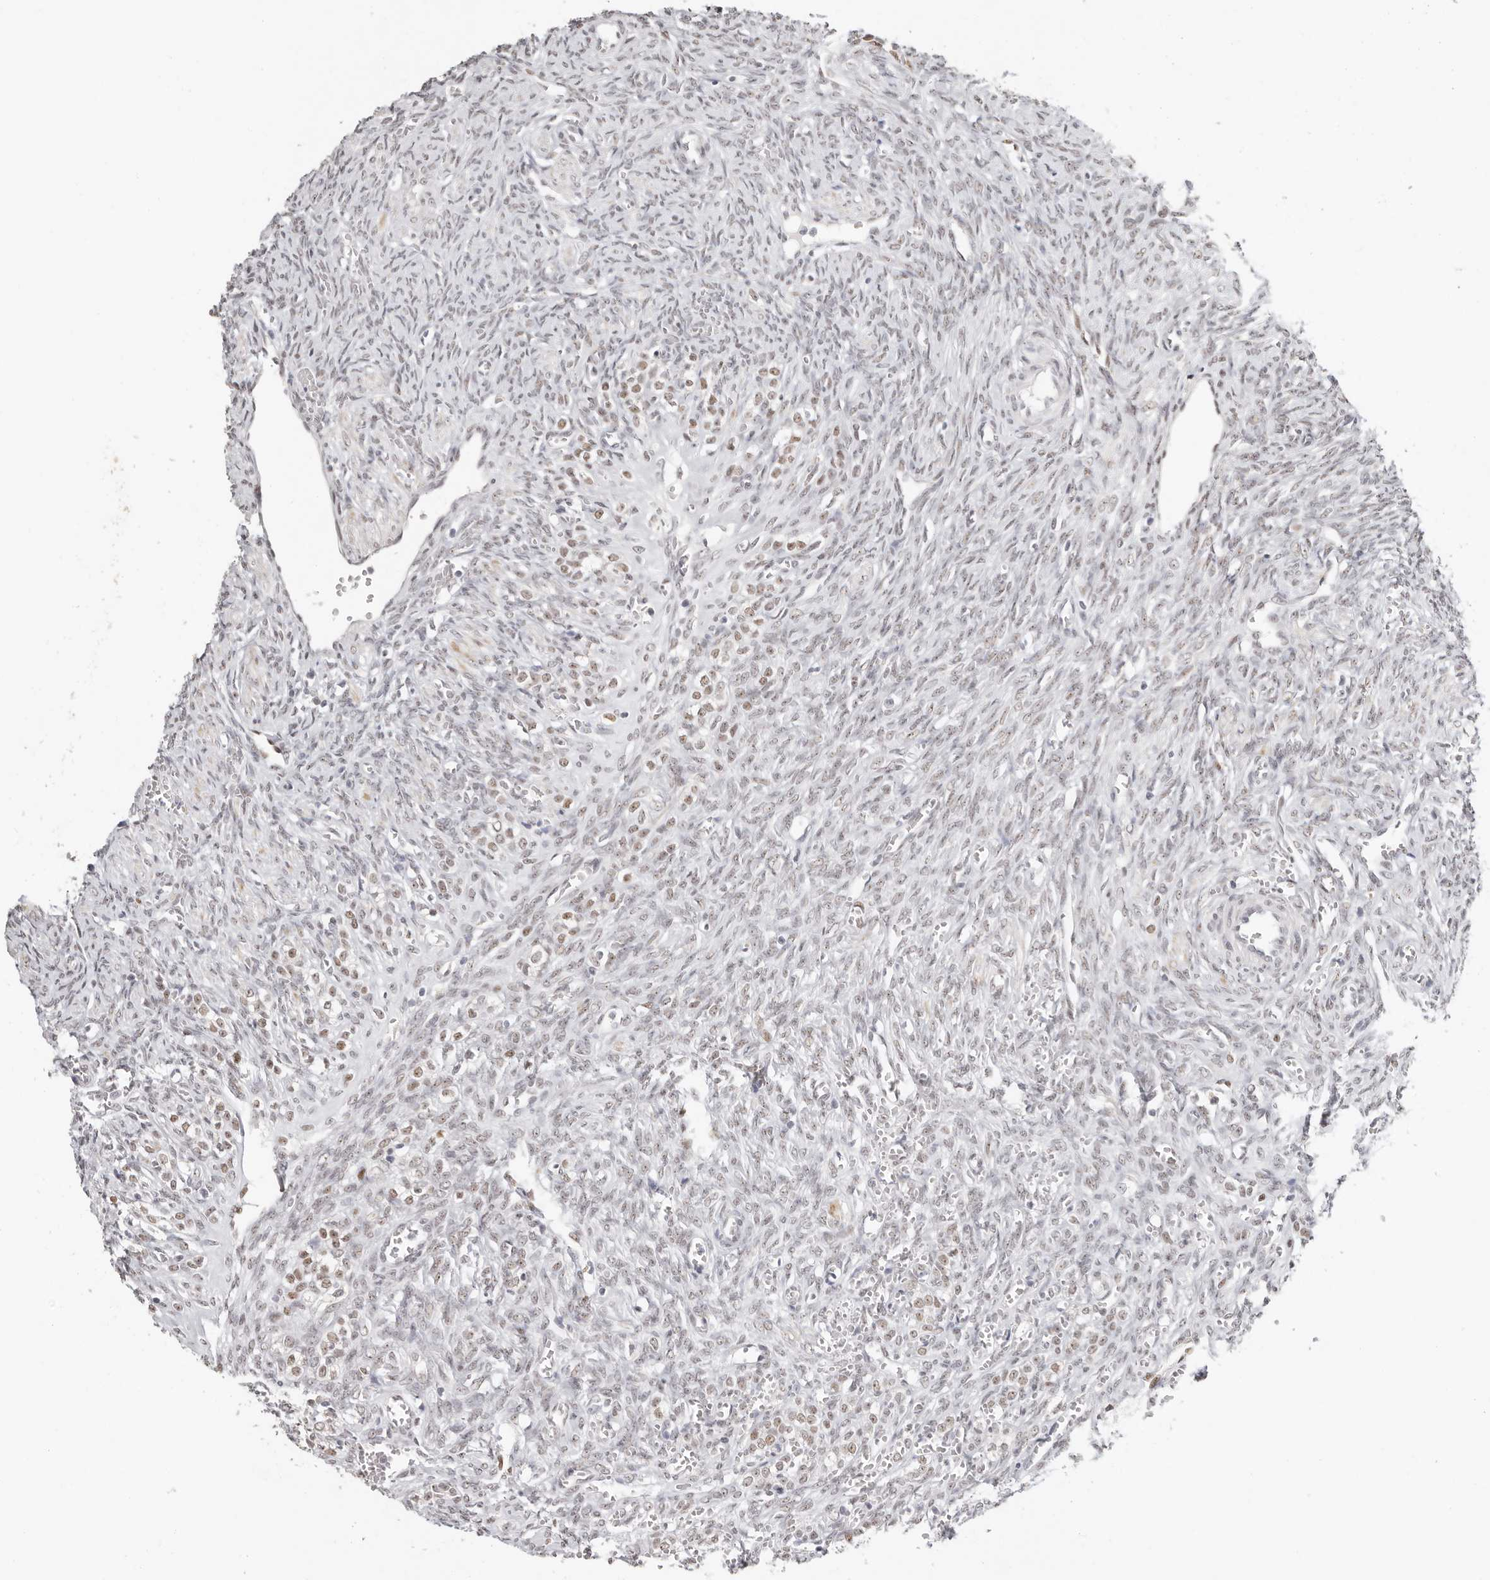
{"staining": {"intensity": "moderate", "quantity": "<25%", "location": "nuclear"}, "tissue": "ovary", "cell_type": "Ovarian stroma cells", "image_type": "normal", "snomed": [{"axis": "morphology", "description": "Normal tissue, NOS"}, {"axis": "topography", "description": "Ovary"}], "caption": "The photomicrograph demonstrates immunohistochemical staining of benign ovary. There is moderate nuclear expression is seen in approximately <25% of ovarian stroma cells.", "gene": "LARP7", "patient": {"sex": "female", "age": 41}}